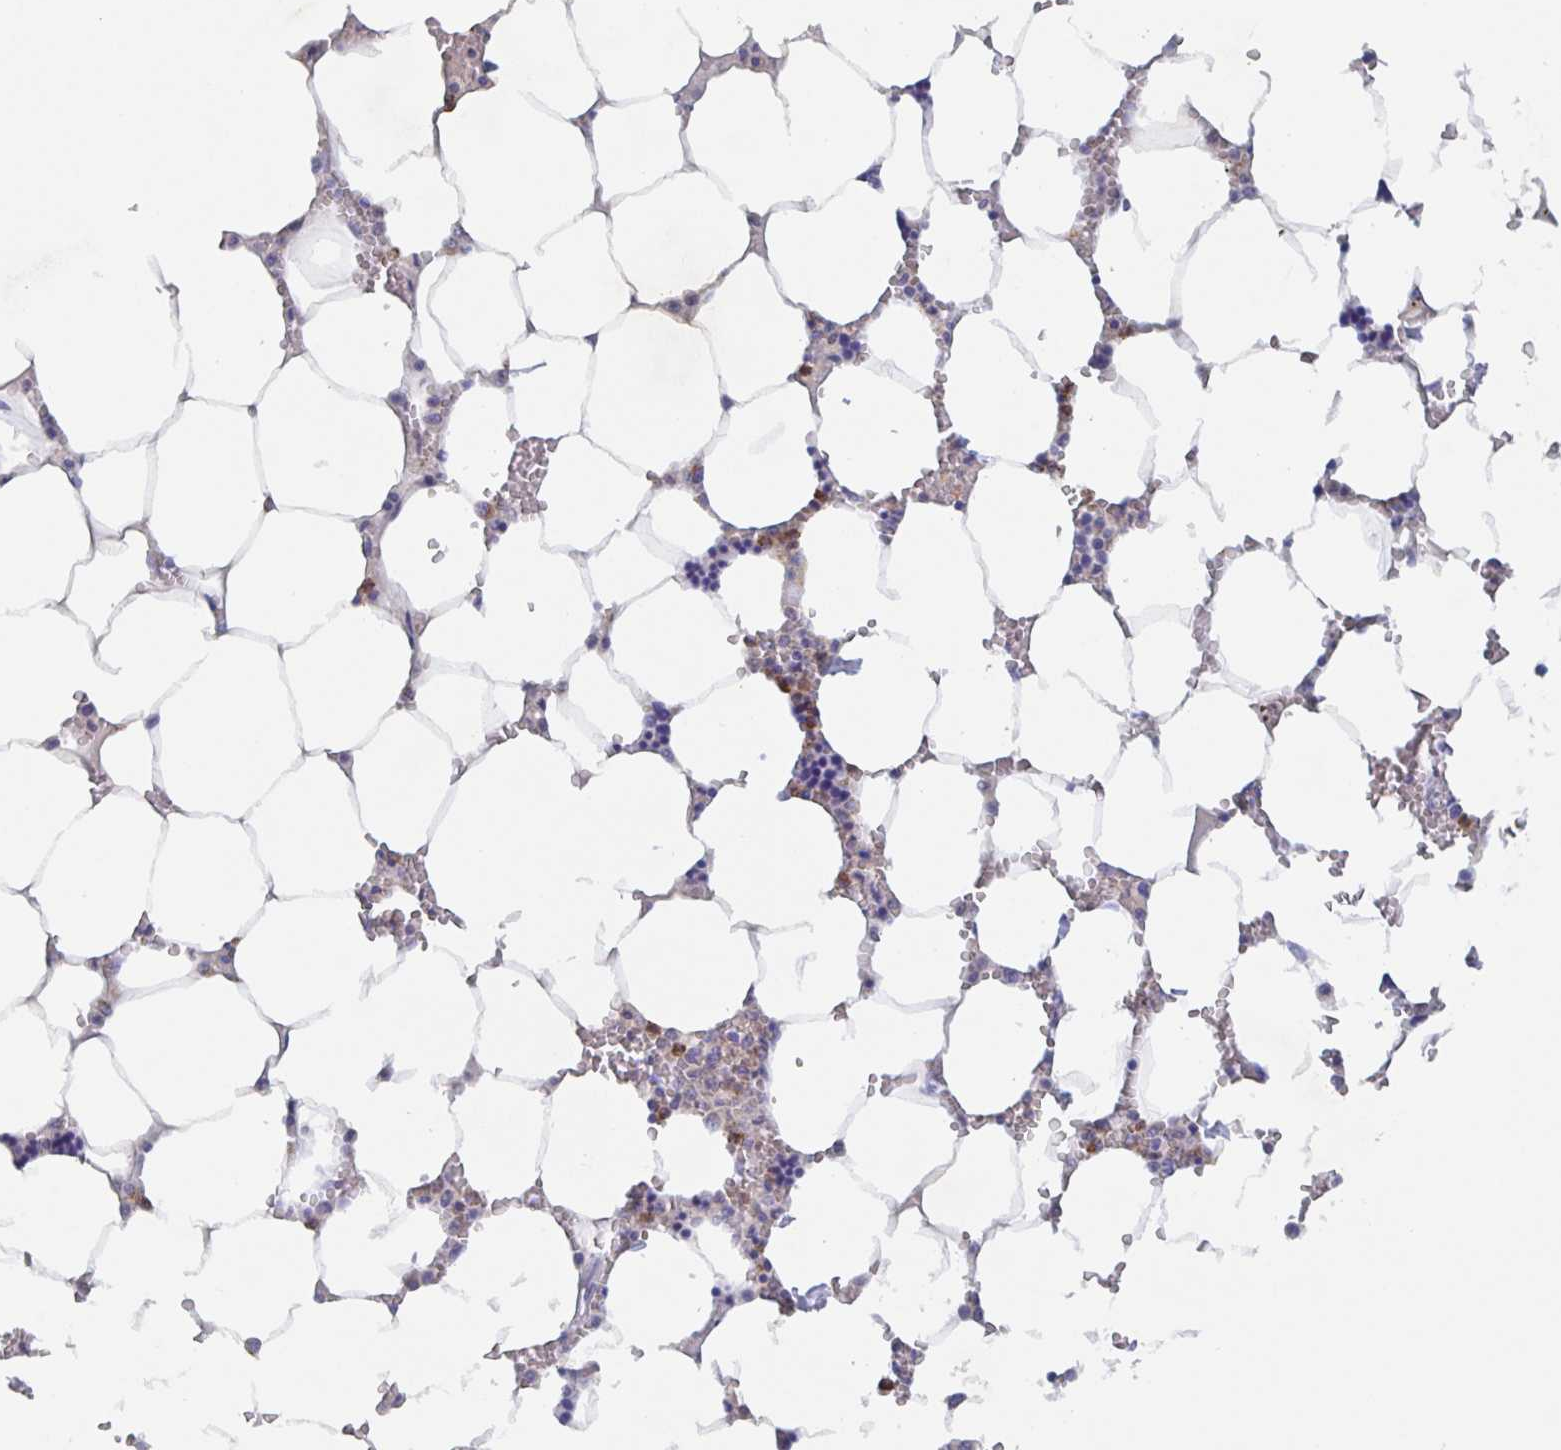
{"staining": {"intensity": "moderate", "quantity": "<25%", "location": "cytoplasmic/membranous"}, "tissue": "bone marrow", "cell_type": "Hematopoietic cells", "image_type": "normal", "snomed": [{"axis": "morphology", "description": "Normal tissue, NOS"}, {"axis": "topography", "description": "Bone marrow"}], "caption": "Normal bone marrow displays moderate cytoplasmic/membranous staining in about <25% of hematopoietic cells, visualized by immunohistochemistry.", "gene": "CDC42BPG", "patient": {"sex": "male", "age": 64}}